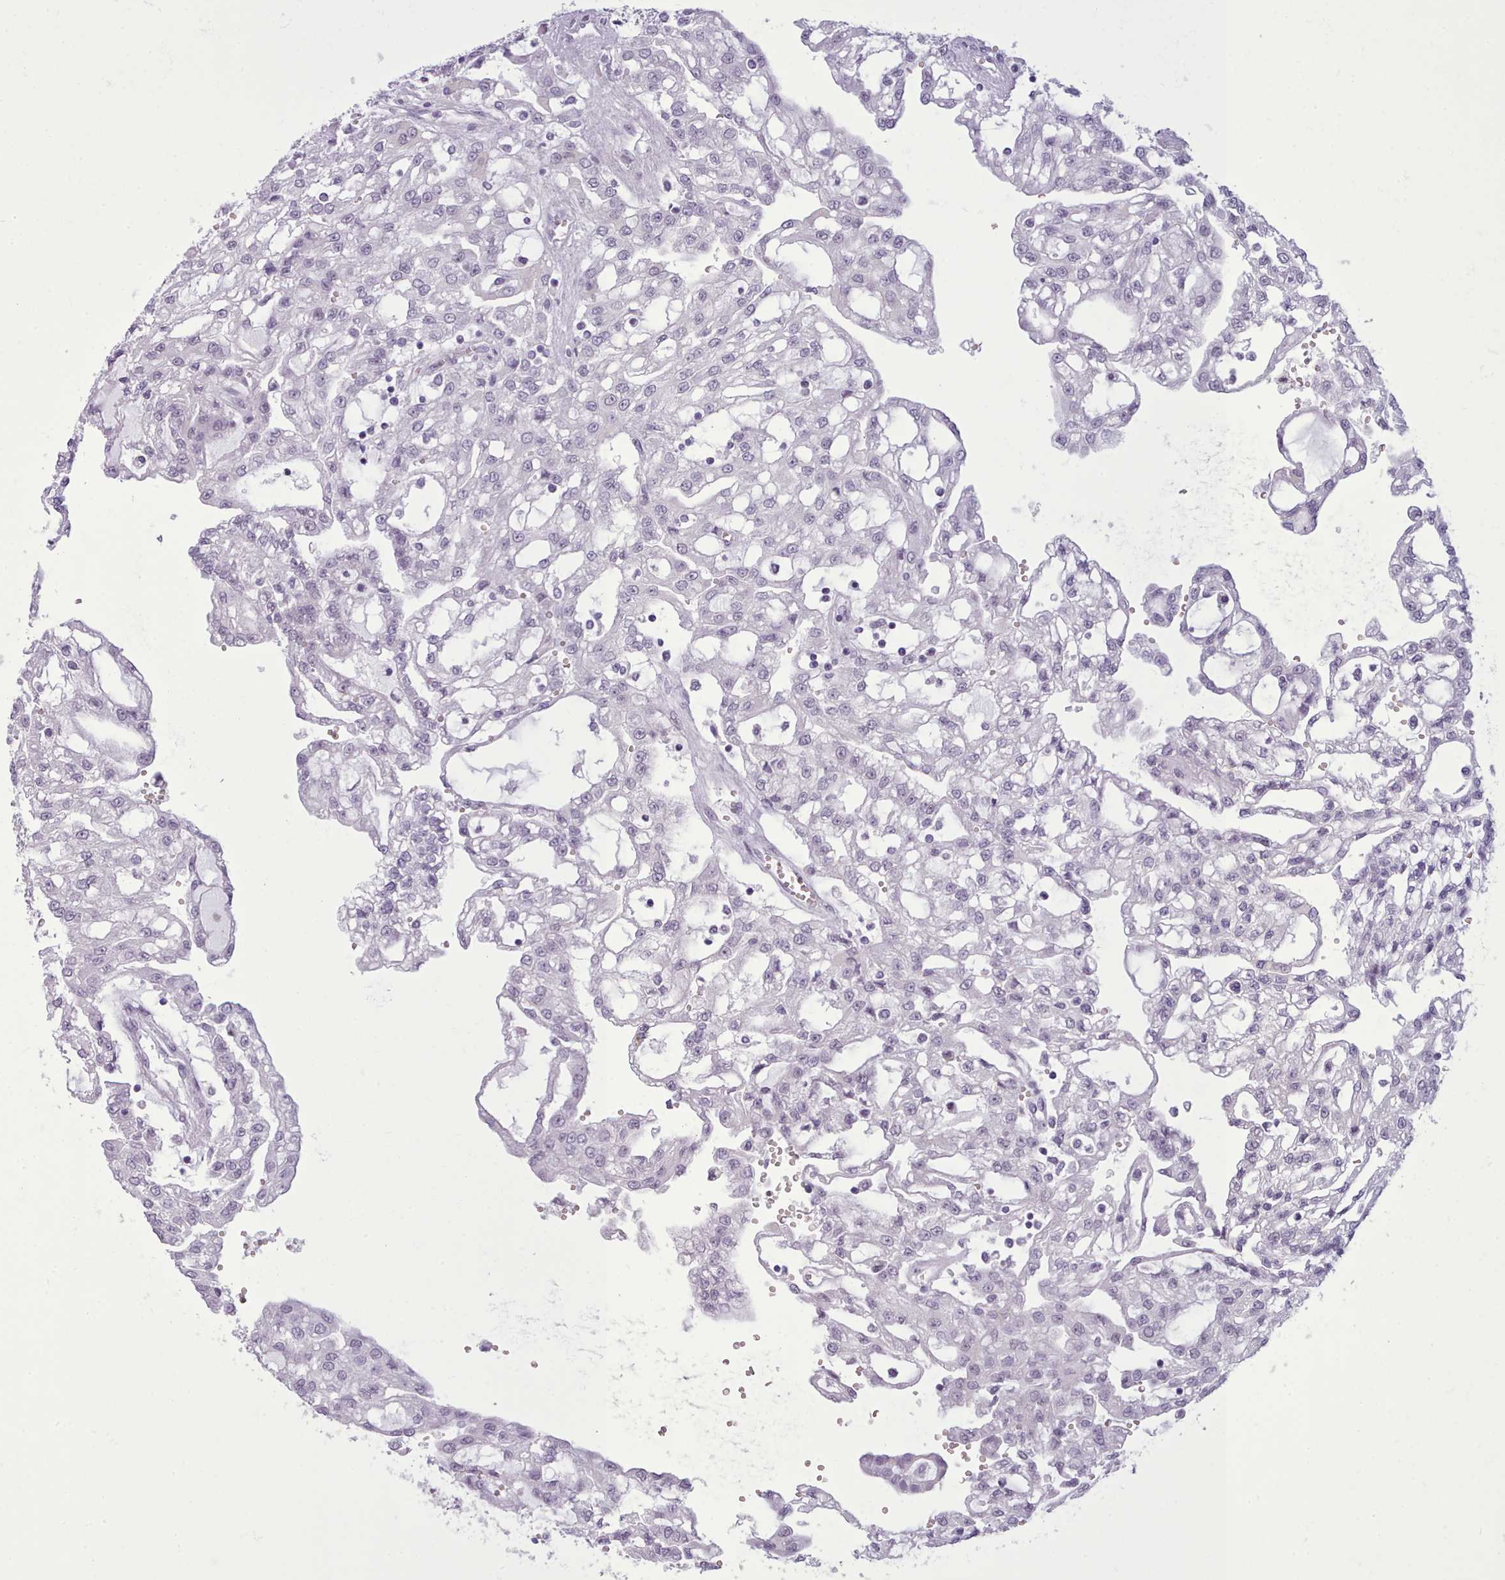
{"staining": {"intensity": "negative", "quantity": "none", "location": "none"}, "tissue": "renal cancer", "cell_type": "Tumor cells", "image_type": "cancer", "snomed": [{"axis": "morphology", "description": "Adenocarcinoma, NOS"}, {"axis": "topography", "description": "Kidney"}], "caption": "Immunohistochemistry (IHC) of renal cancer (adenocarcinoma) shows no positivity in tumor cells.", "gene": "FBXO48", "patient": {"sex": "male", "age": 63}}